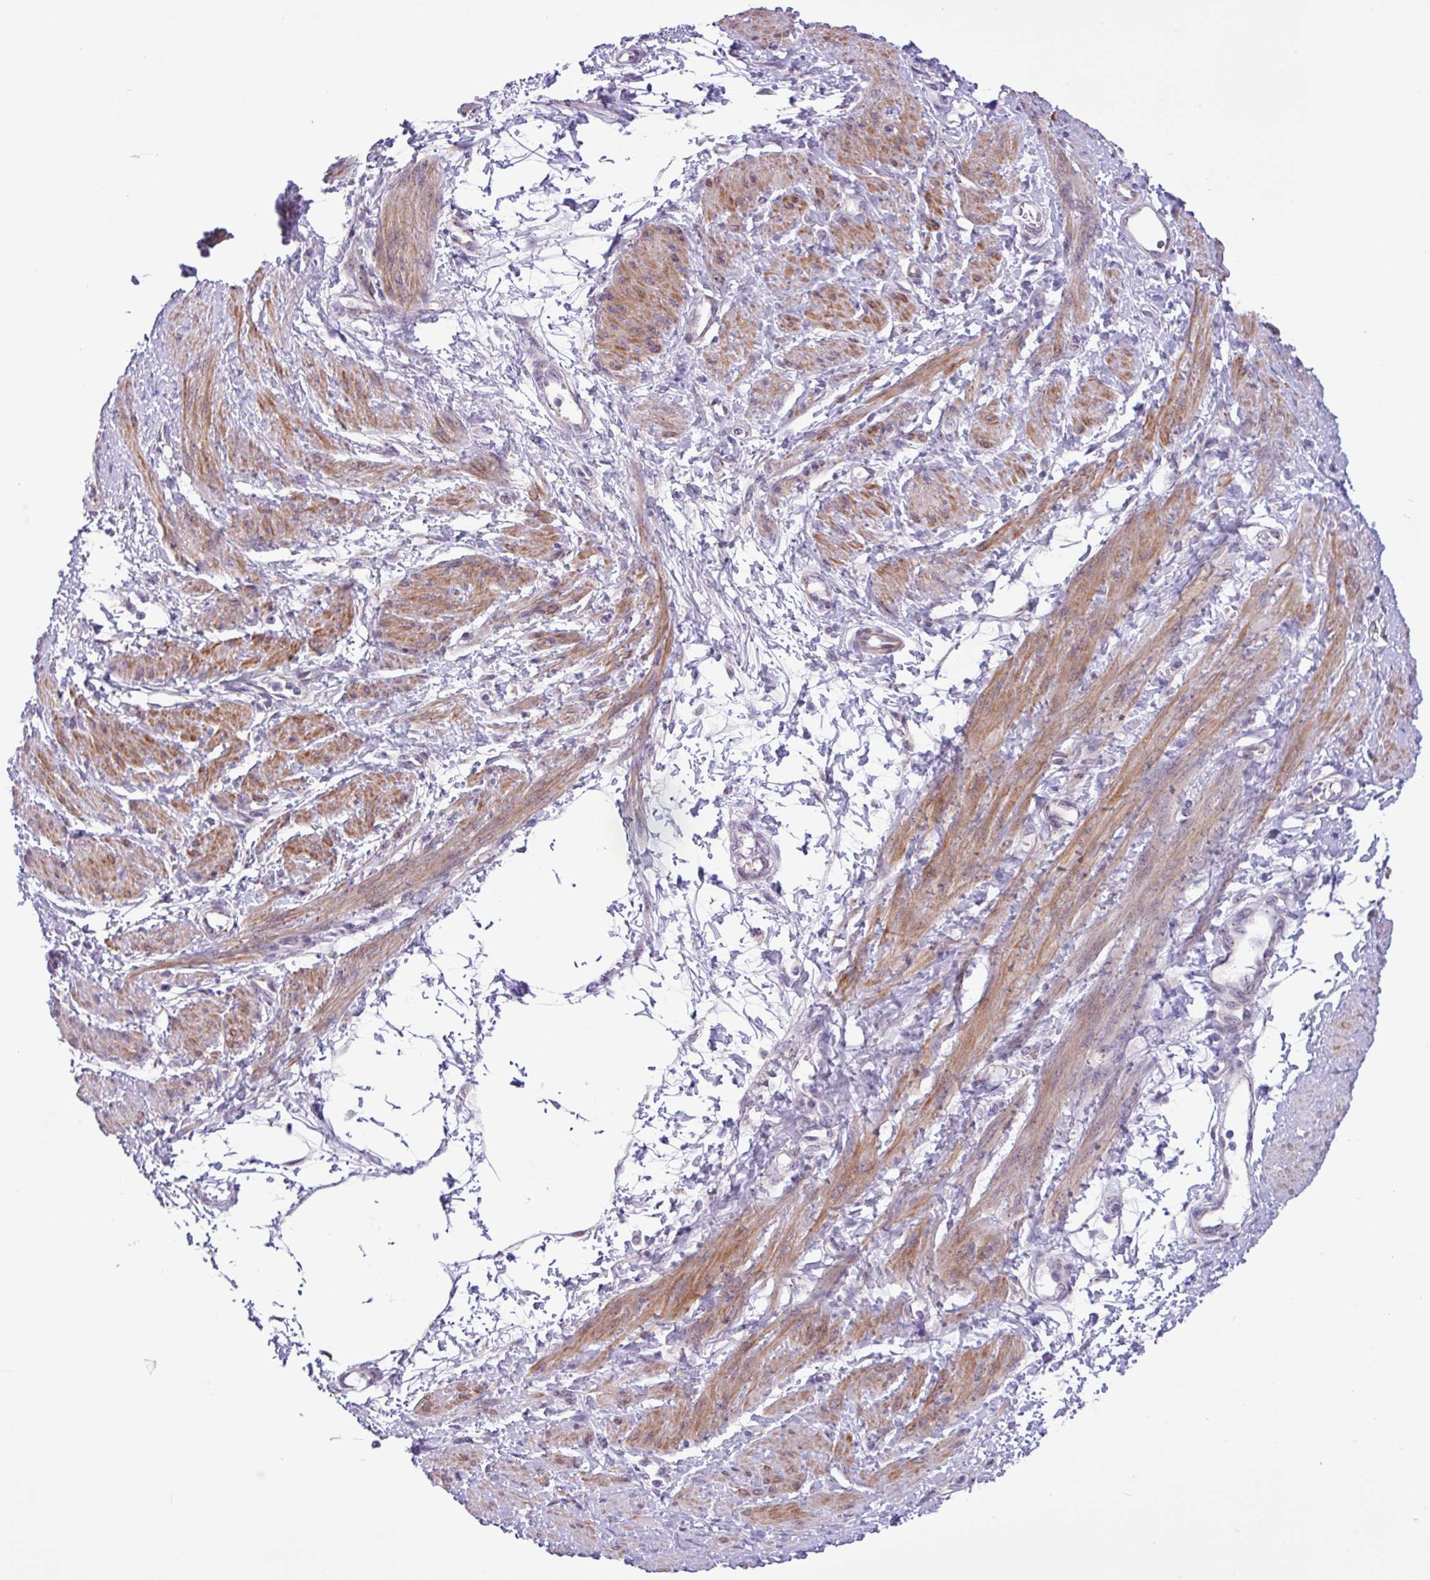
{"staining": {"intensity": "moderate", "quantity": "25%-75%", "location": "cytoplasmic/membranous"}, "tissue": "smooth muscle", "cell_type": "Smooth muscle cells", "image_type": "normal", "snomed": [{"axis": "morphology", "description": "Normal tissue, NOS"}, {"axis": "topography", "description": "Smooth muscle"}, {"axis": "topography", "description": "Uterus"}], "caption": "Smooth muscle was stained to show a protein in brown. There is medium levels of moderate cytoplasmic/membranous expression in about 25%-75% of smooth muscle cells. The protein is shown in brown color, while the nuclei are stained blue.", "gene": "SPINK8", "patient": {"sex": "female", "age": 39}}